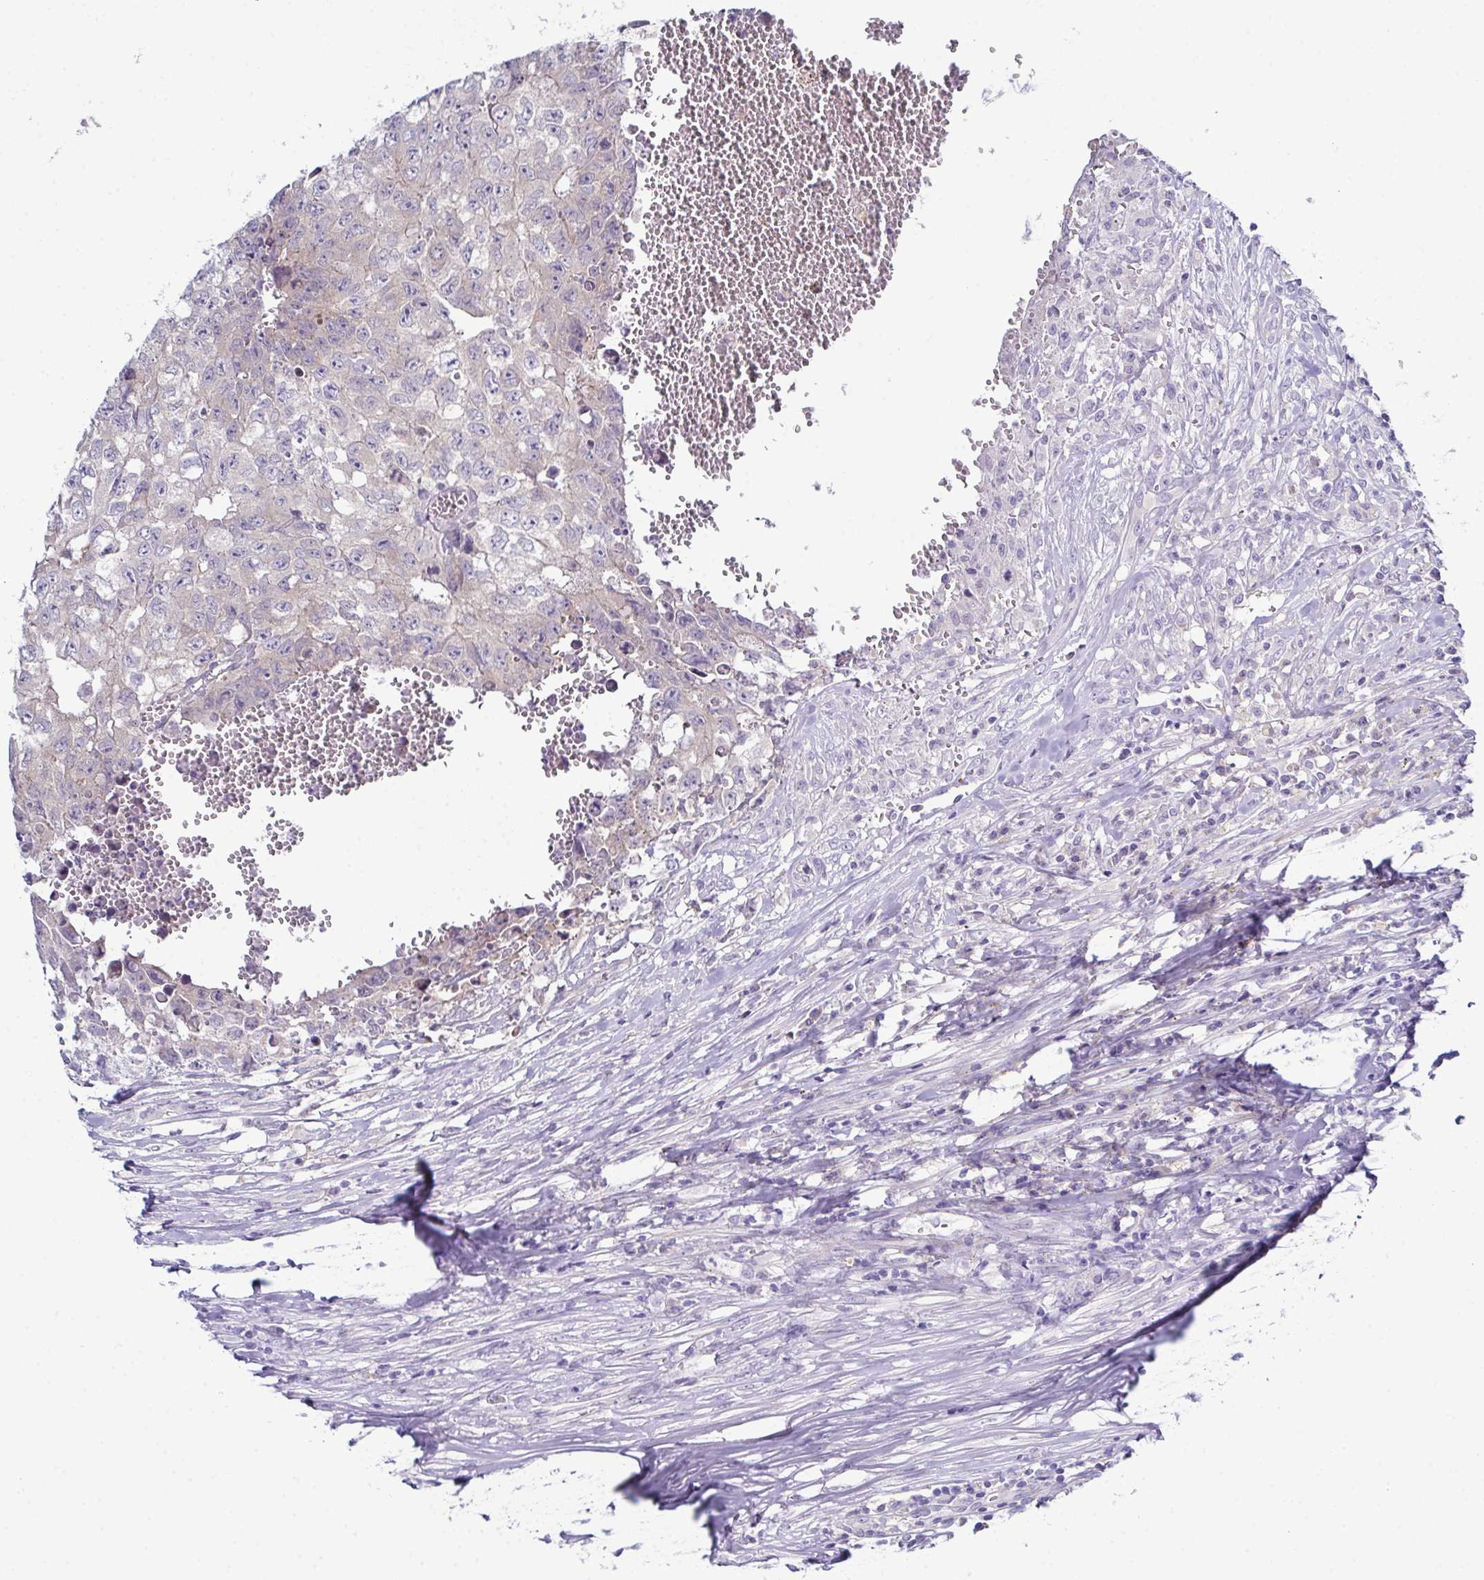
{"staining": {"intensity": "negative", "quantity": "none", "location": "none"}, "tissue": "testis cancer", "cell_type": "Tumor cells", "image_type": "cancer", "snomed": [{"axis": "morphology", "description": "Carcinoma, Embryonal, NOS"}, {"axis": "morphology", "description": "Teratoma, malignant, NOS"}, {"axis": "topography", "description": "Testis"}], "caption": "Tumor cells are negative for brown protein staining in testis cancer (malignant teratoma).", "gene": "CFAP97D1", "patient": {"sex": "male", "age": 24}}